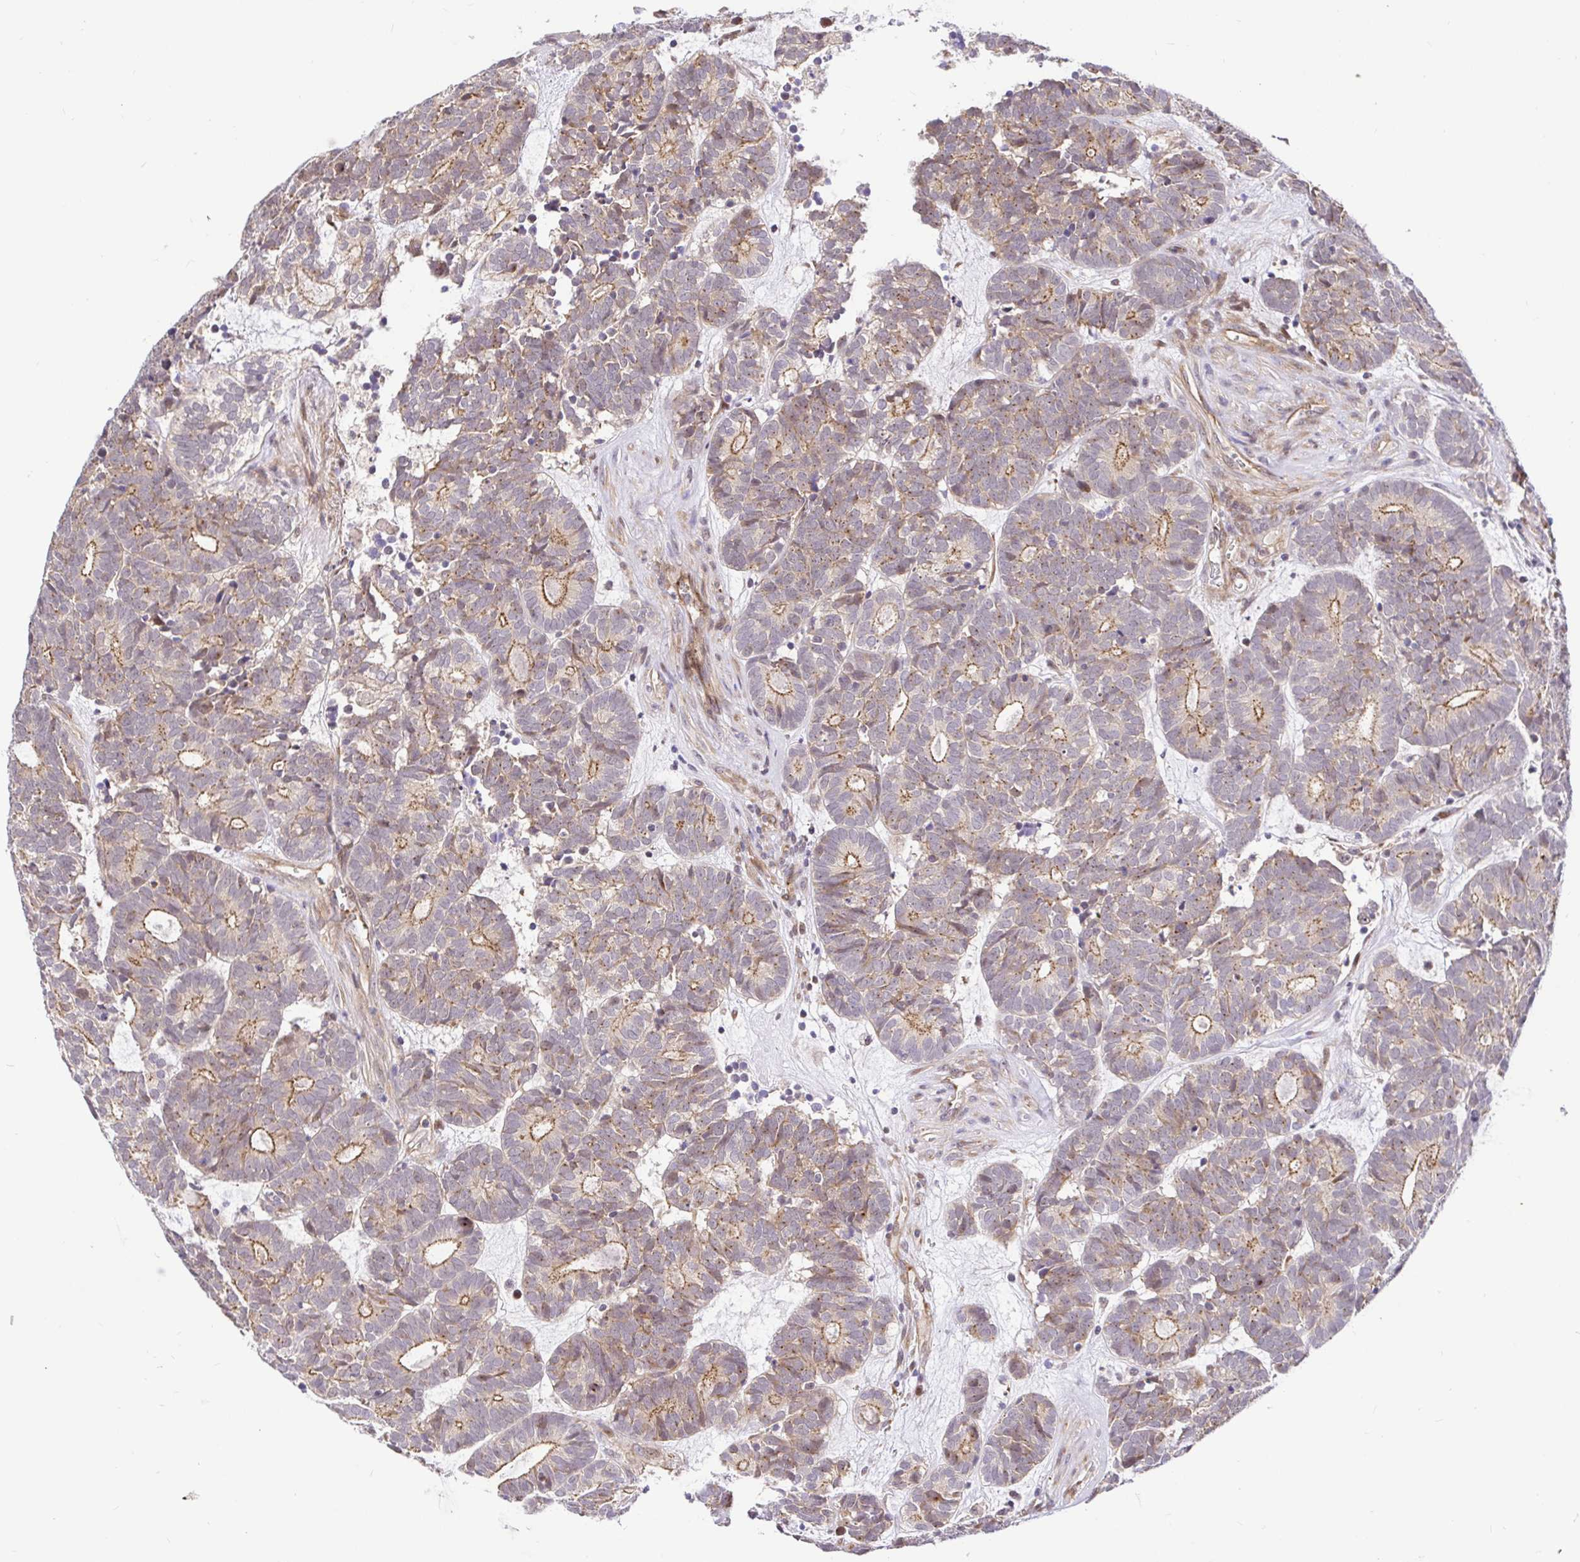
{"staining": {"intensity": "moderate", "quantity": ">75%", "location": "cytoplasmic/membranous"}, "tissue": "head and neck cancer", "cell_type": "Tumor cells", "image_type": "cancer", "snomed": [{"axis": "morphology", "description": "Adenocarcinoma, NOS"}, {"axis": "topography", "description": "Head-Neck"}], "caption": "Immunohistochemical staining of head and neck cancer demonstrates medium levels of moderate cytoplasmic/membranous protein positivity in about >75% of tumor cells.", "gene": "TRIM55", "patient": {"sex": "female", "age": 81}}